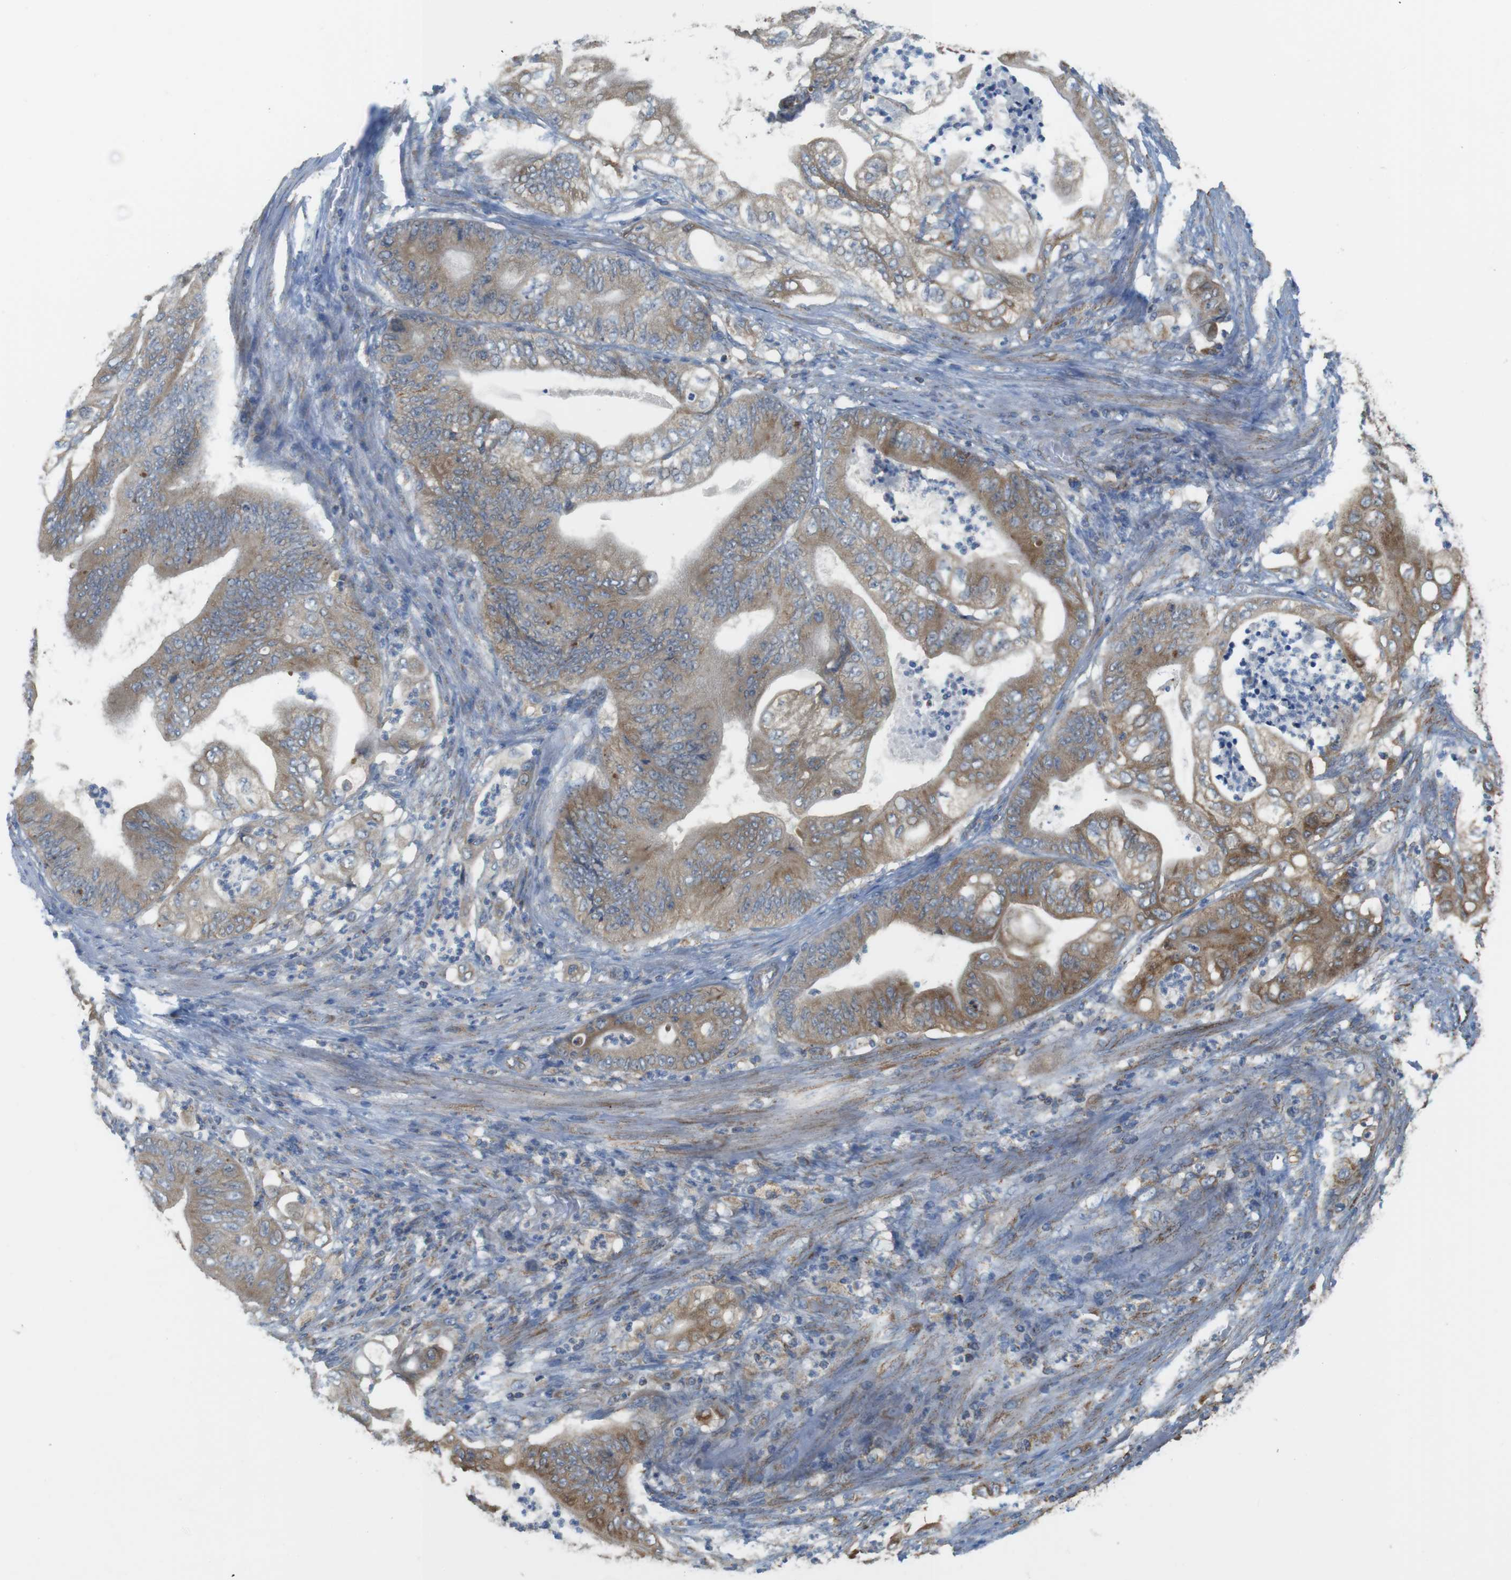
{"staining": {"intensity": "moderate", "quantity": ">75%", "location": "cytoplasmic/membranous"}, "tissue": "stomach cancer", "cell_type": "Tumor cells", "image_type": "cancer", "snomed": [{"axis": "morphology", "description": "Adenocarcinoma, NOS"}, {"axis": "topography", "description": "Stomach"}], "caption": "Immunohistochemical staining of human stomach cancer displays medium levels of moderate cytoplasmic/membranous protein positivity in approximately >75% of tumor cells.", "gene": "GRIK2", "patient": {"sex": "female", "age": 73}}